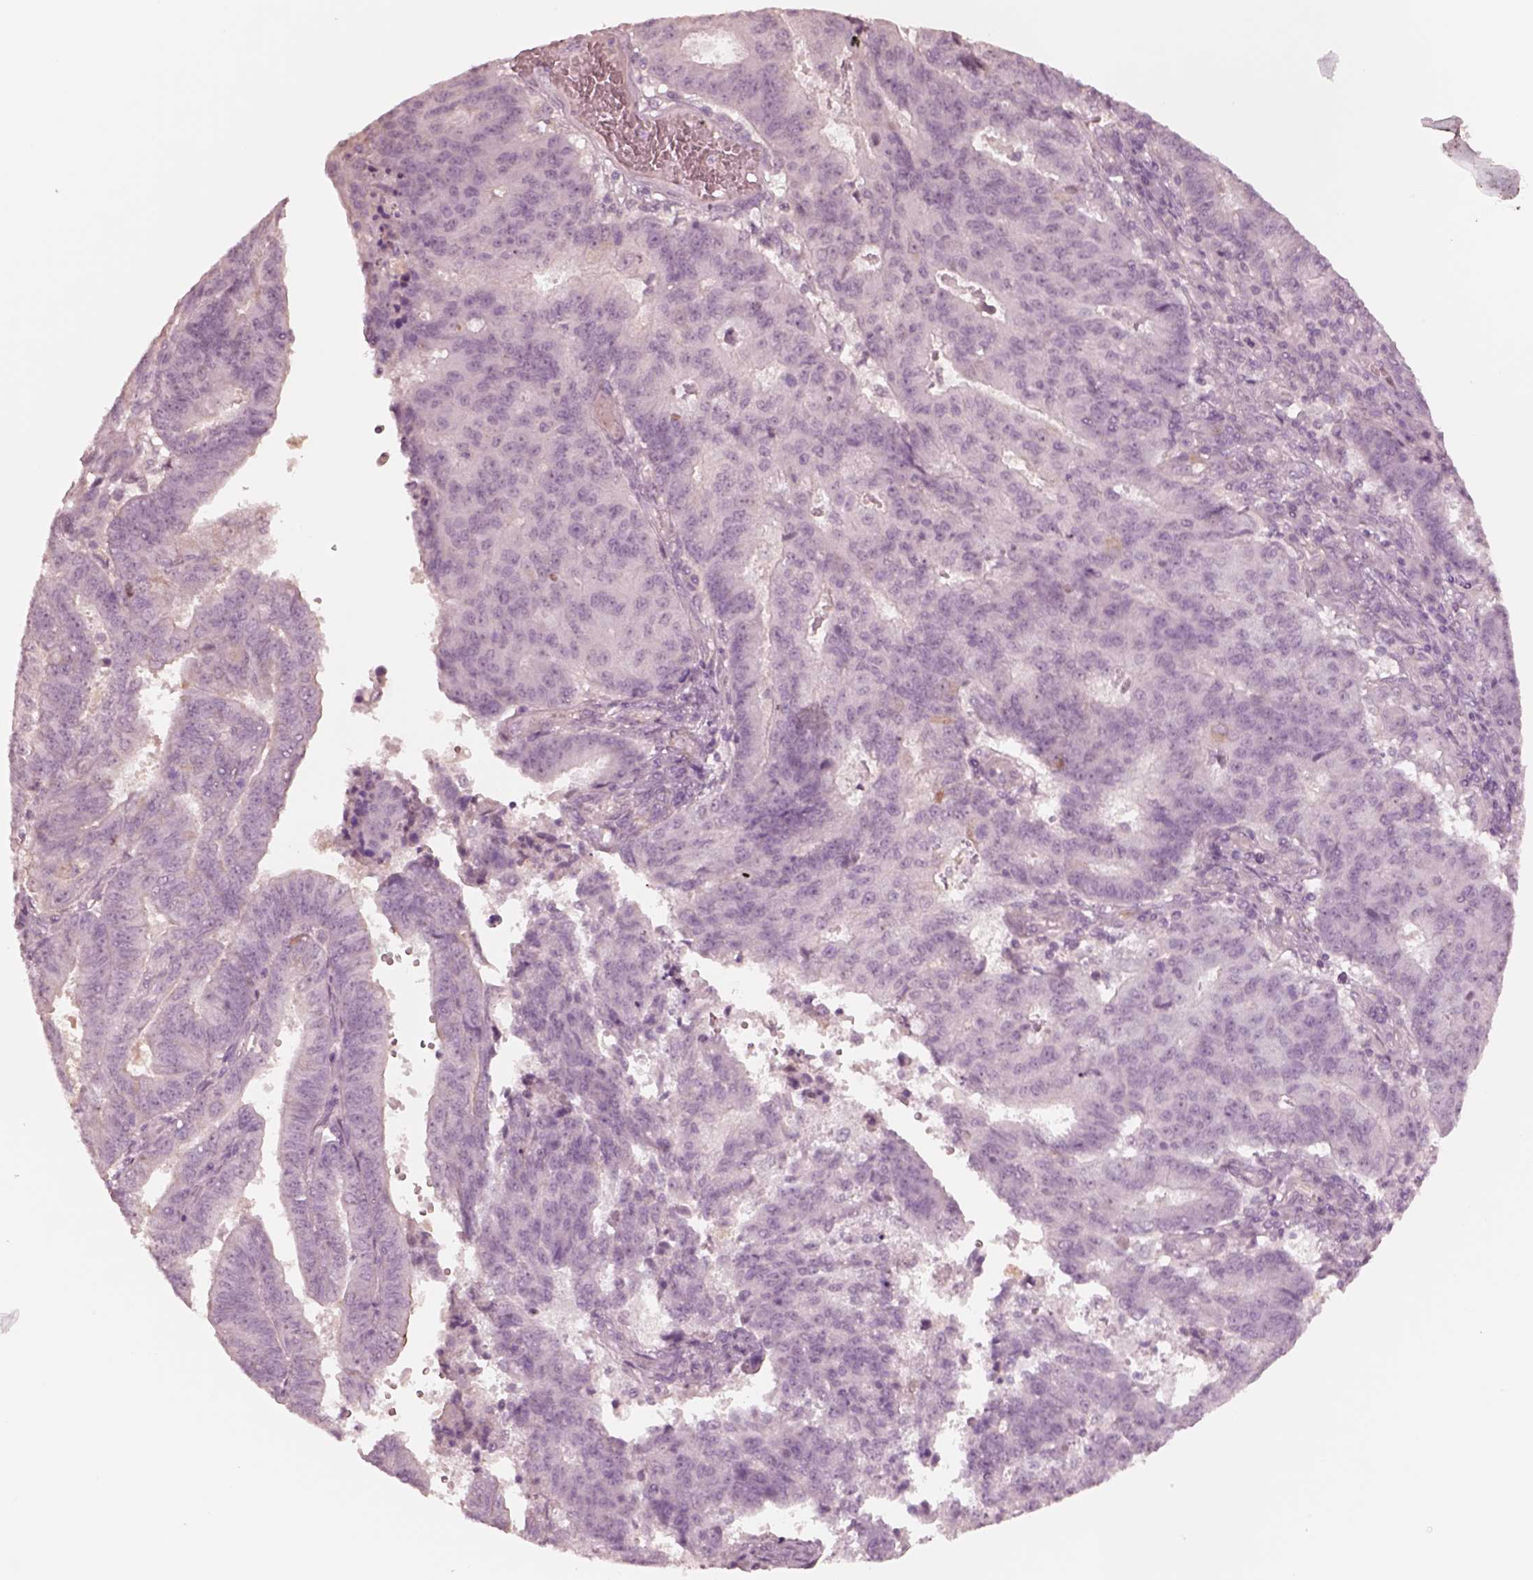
{"staining": {"intensity": "negative", "quantity": "none", "location": "none"}, "tissue": "endometrial cancer", "cell_type": "Tumor cells", "image_type": "cancer", "snomed": [{"axis": "morphology", "description": "Adenocarcinoma, NOS"}, {"axis": "topography", "description": "Endometrium"}], "caption": "Tumor cells show no significant protein staining in adenocarcinoma (endometrial). Nuclei are stained in blue.", "gene": "DNAAF9", "patient": {"sex": "female", "age": 82}}